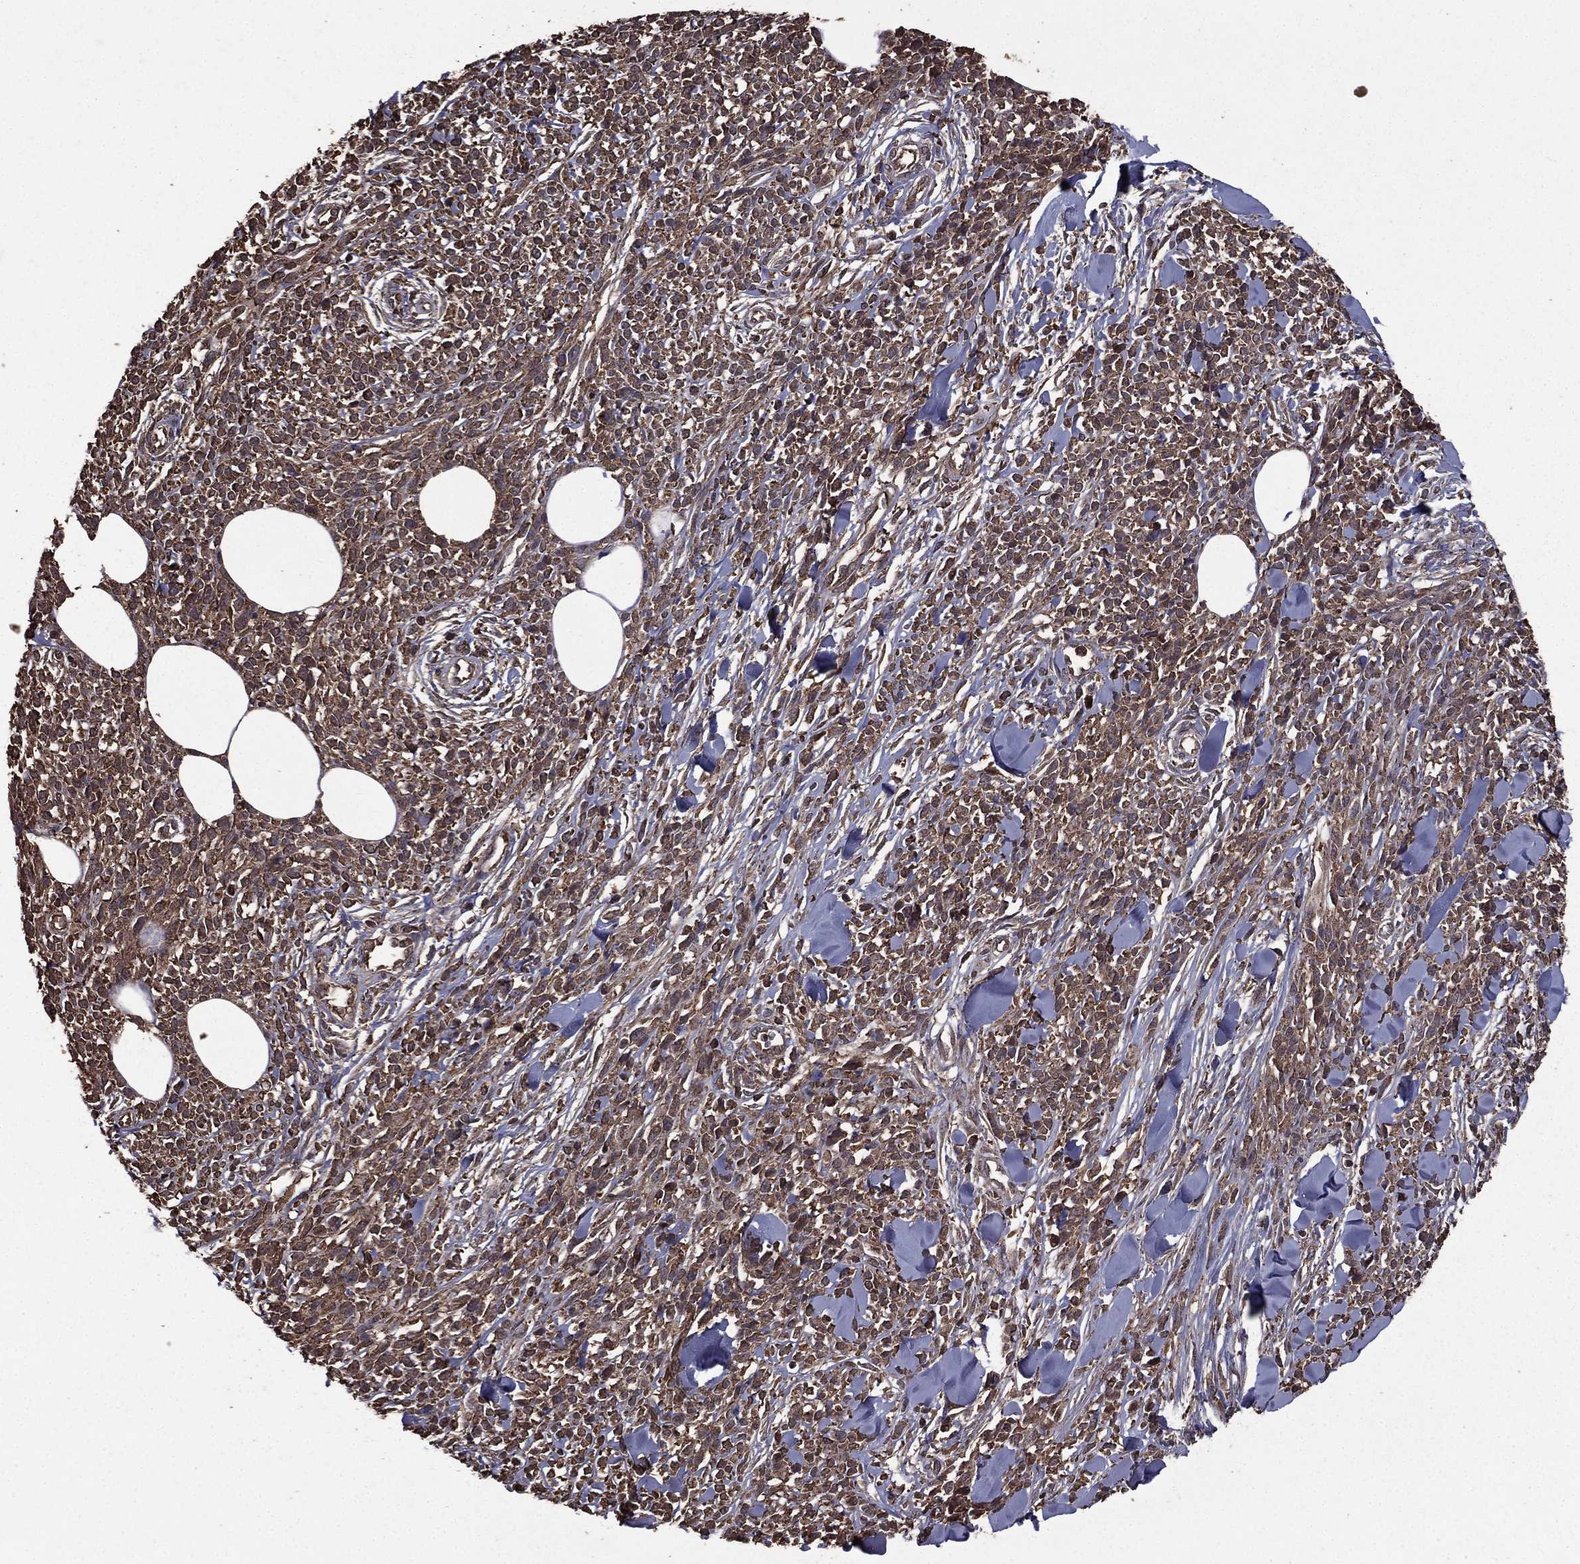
{"staining": {"intensity": "weak", "quantity": "25%-75%", "location": "cytoplasmic/membranous"}, "tissue": "melanoma", "cell_type": "Tumor cells", "image_type": "cancer", "snomed": [{"axis": "morphology", "description": "Malignant melanoma, NOS"}, {"axis": "topography", "description": "Skin"}, {"axis": "topography", "description": "Skin of trunk"}], "caption": "Brown immunohistochemical staining in malignant melanoma exhibits weak cytoplasmic/membranous expression in about 25%-75% of tumor cells.", "gene": "BIRC6", "patient": {"sex": "male", "age": 74}}